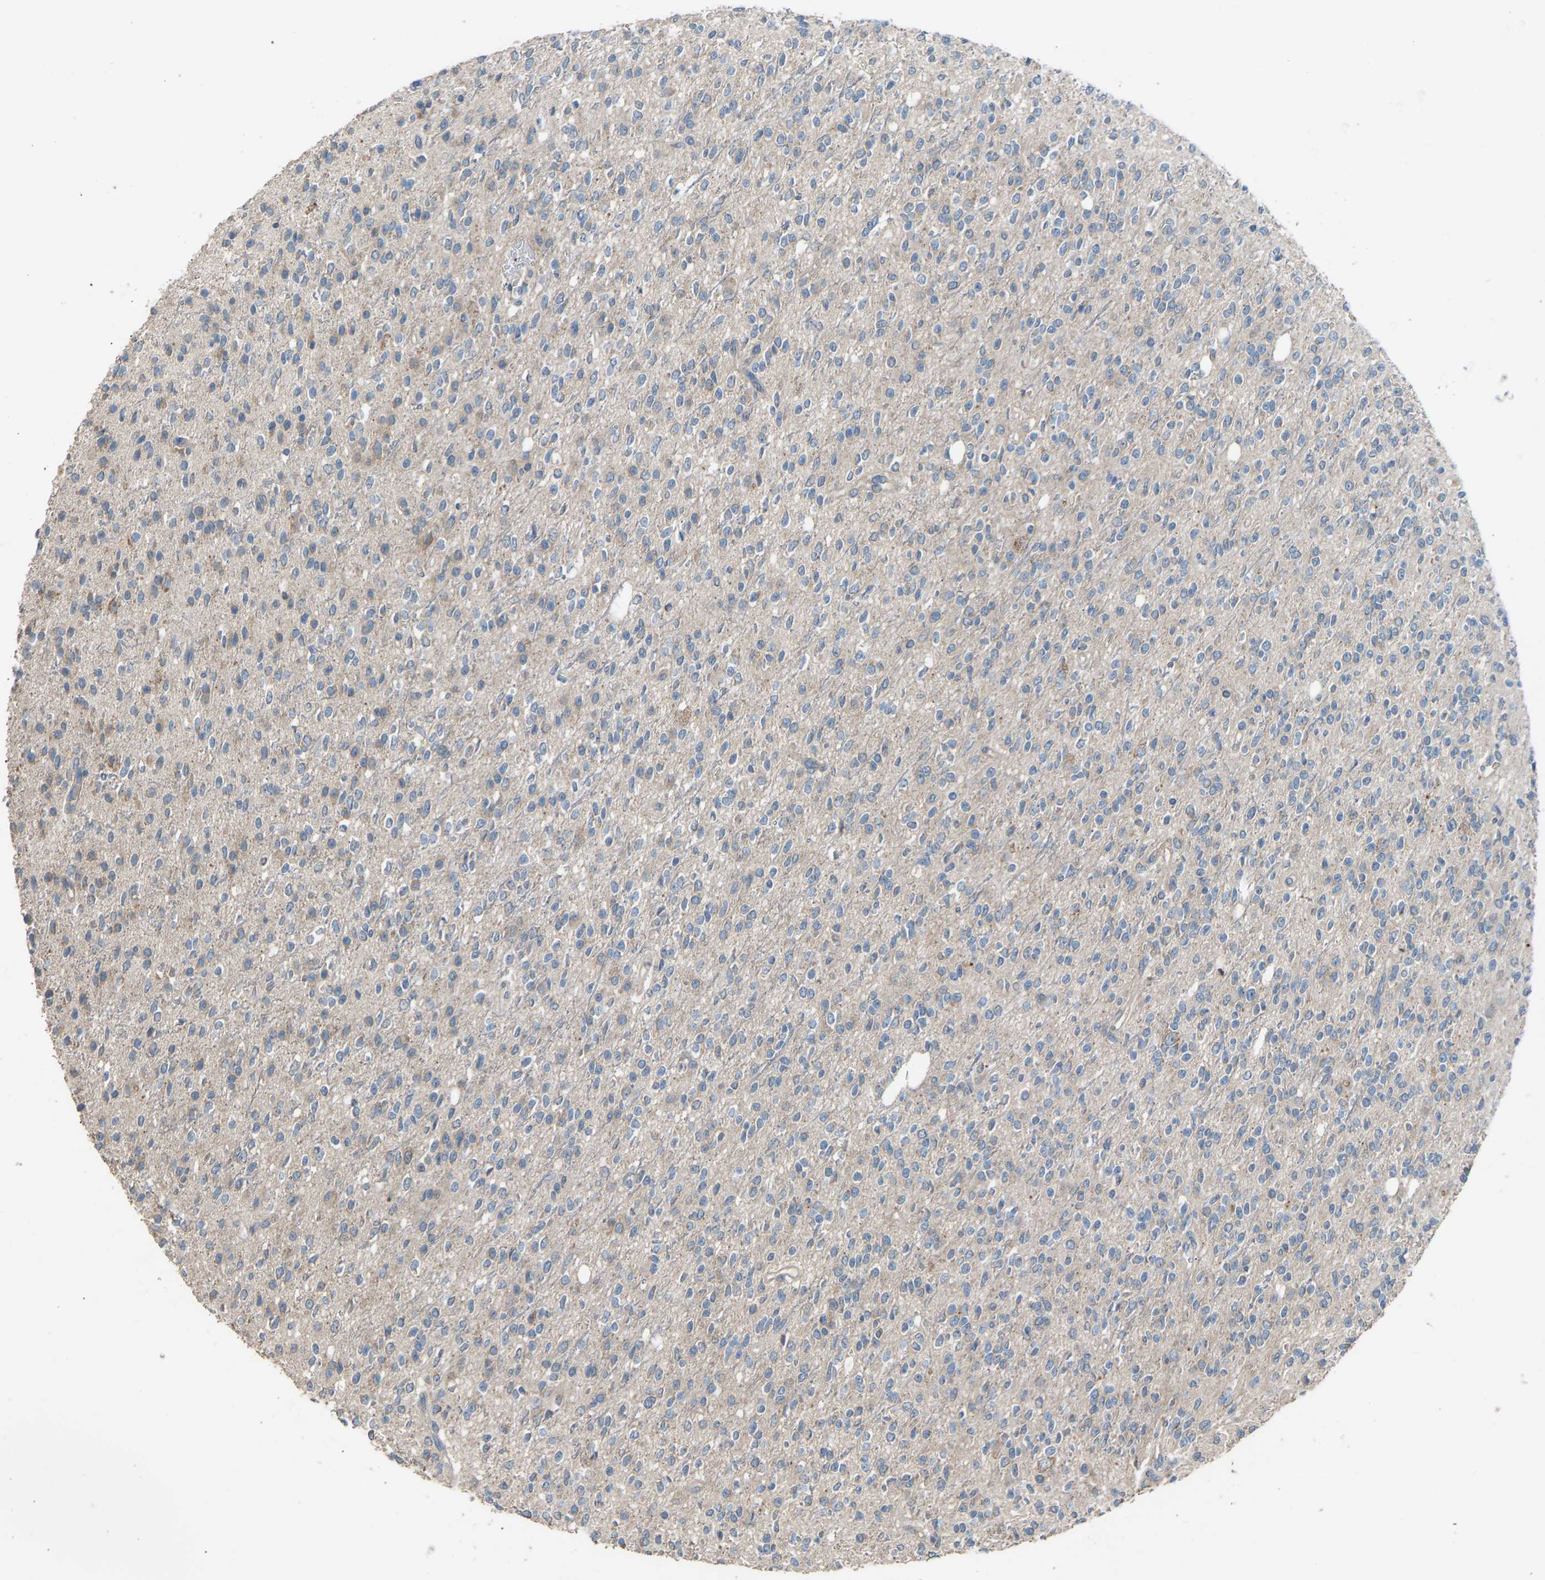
{"staining": {"intensity": "negative", "quantity": "none", "location": "none"}, "tissue": "glioma", "cell_type": "Tumor cells", "image_type": "cancer", "snomed": [{"axis": "morphology", "description": "Glioma, malignant, High grade"}, {"axis": "topography", "description": "Brain"}], "caption": "Histopathology image shows no protein positivity in tumor cells of malignant glioma (high-grade) tissue.", "gene": "TGFBR3", "patient": {"sex": "male", "age": 34}}